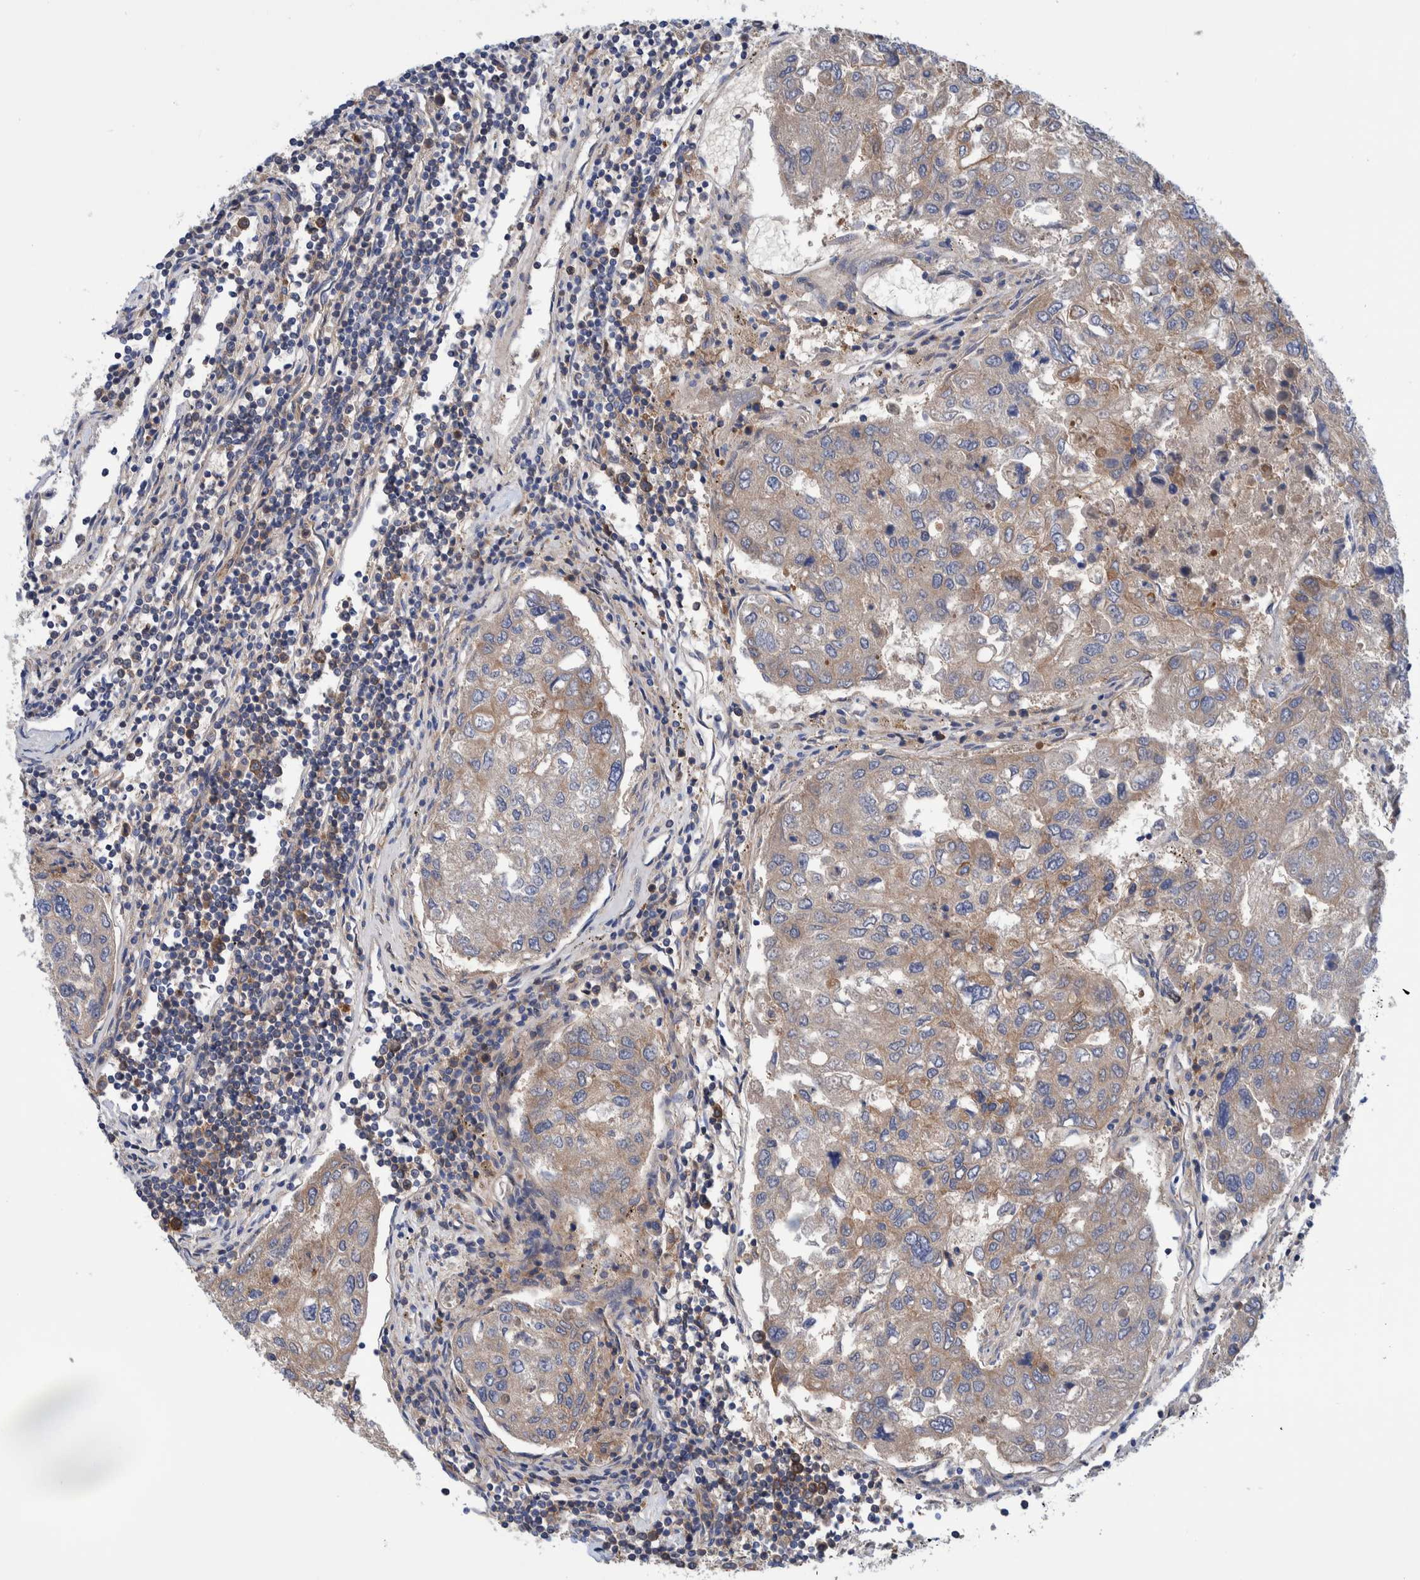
{"staining": {"intensity": "weak", "quantity": ">75%", "location": "cytoplasmic/membranous"}, "tissue": "urothelial cancer", "cell_type": "Tumor cells", "image_type": "cancer", "snomed": [{"axis": "morphology", "description": "Urothelial carcinoma, High grade"}, {"axis": "topography", "description": "Lymph node"}, {"axis": "topography", "description": "Urinary bladder"}], "caption": "A histopathology image of human urothelial cancer stained for a protein displays weak cytoplasmic/membranous brown staining in tumor cells. (DAB (3,3'-diaminobenzidine) IHC with brightfield microscopy, high magnification).", "gene": "PFAS", "patient": {"sex": "male", "age": 51}}